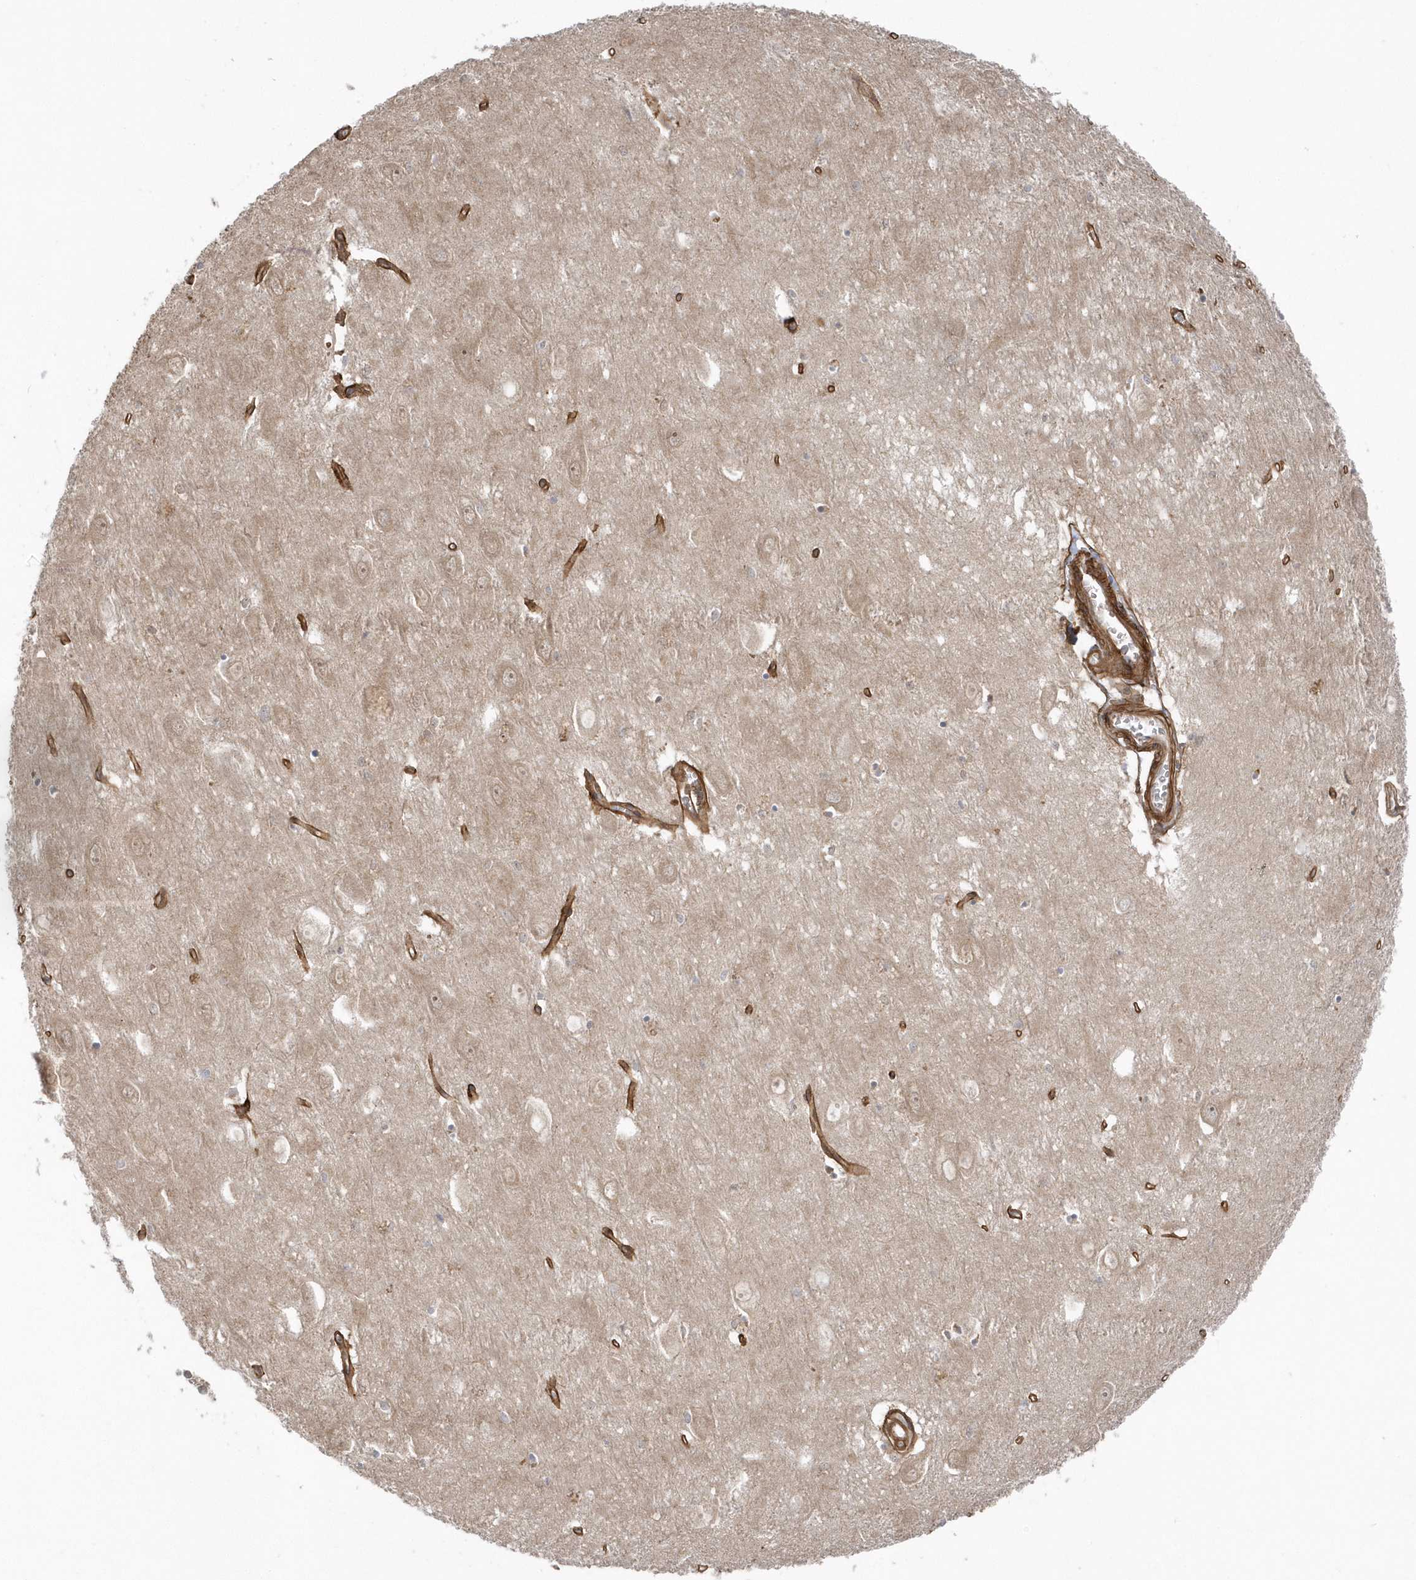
{"staining": {"intensity": "negative", "quantity": "none", "location": "none"}, "tissue": "hippocampus", "cell_type": "Glial cells", "image_type": "normal", "snomed": [{"axis": "morphology", "description": "Normal tissue, NOS"}, {"axis": "topography", "description": "Hippocampus"}], "caption": "The IHC photomicrograph has no significant staining in glial cells of hippocampus. Brightfield microscopy of immunohistochemistry stained with DAB (brown) and hematoxylin (blue), captured at high magnification.", "gene": "ACTR1A", "patient": {"sex": "female", "age": 64}}